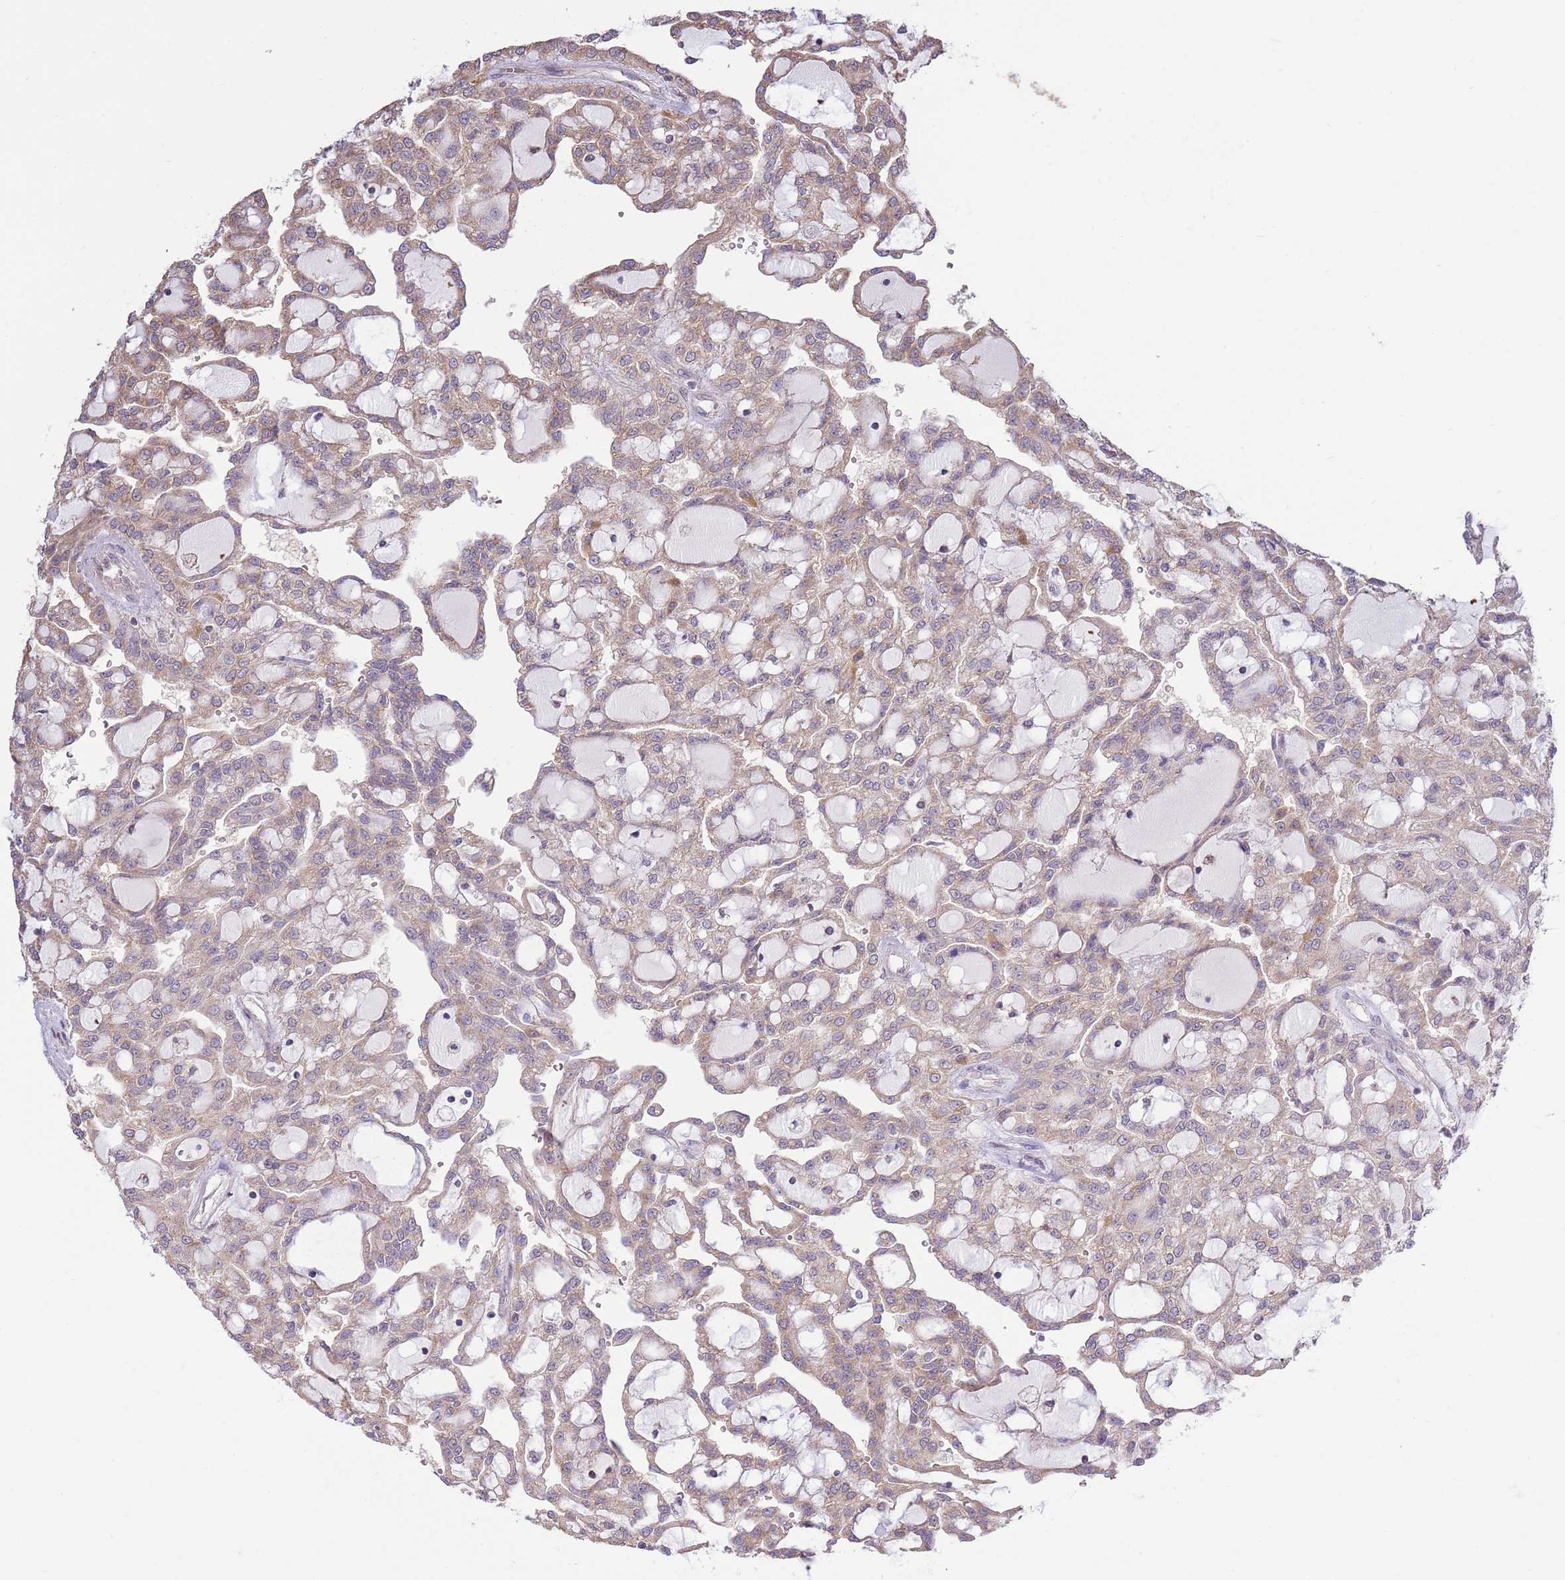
{"staining": {"intensity": "moderate", "quantity": "25%-75%", "location": "cytoplasmic/membranous"}, "tissue": "renal cancer", "cell_type": "Tumor cells", "image_type": "cancer", "snomed": [{"axis": "morphology", "description": "Adenocarcinoma, NOS"}, {"axis": "topography", "description": "Kidney"}], "caption": "Renal adenocarcinoma tissue reveals moderate cytoplasmic/membranous staining in about 25%-75% of tumor cells", "gene": "ARL2BP", "patient": {"sex": "male", "age": 63}}